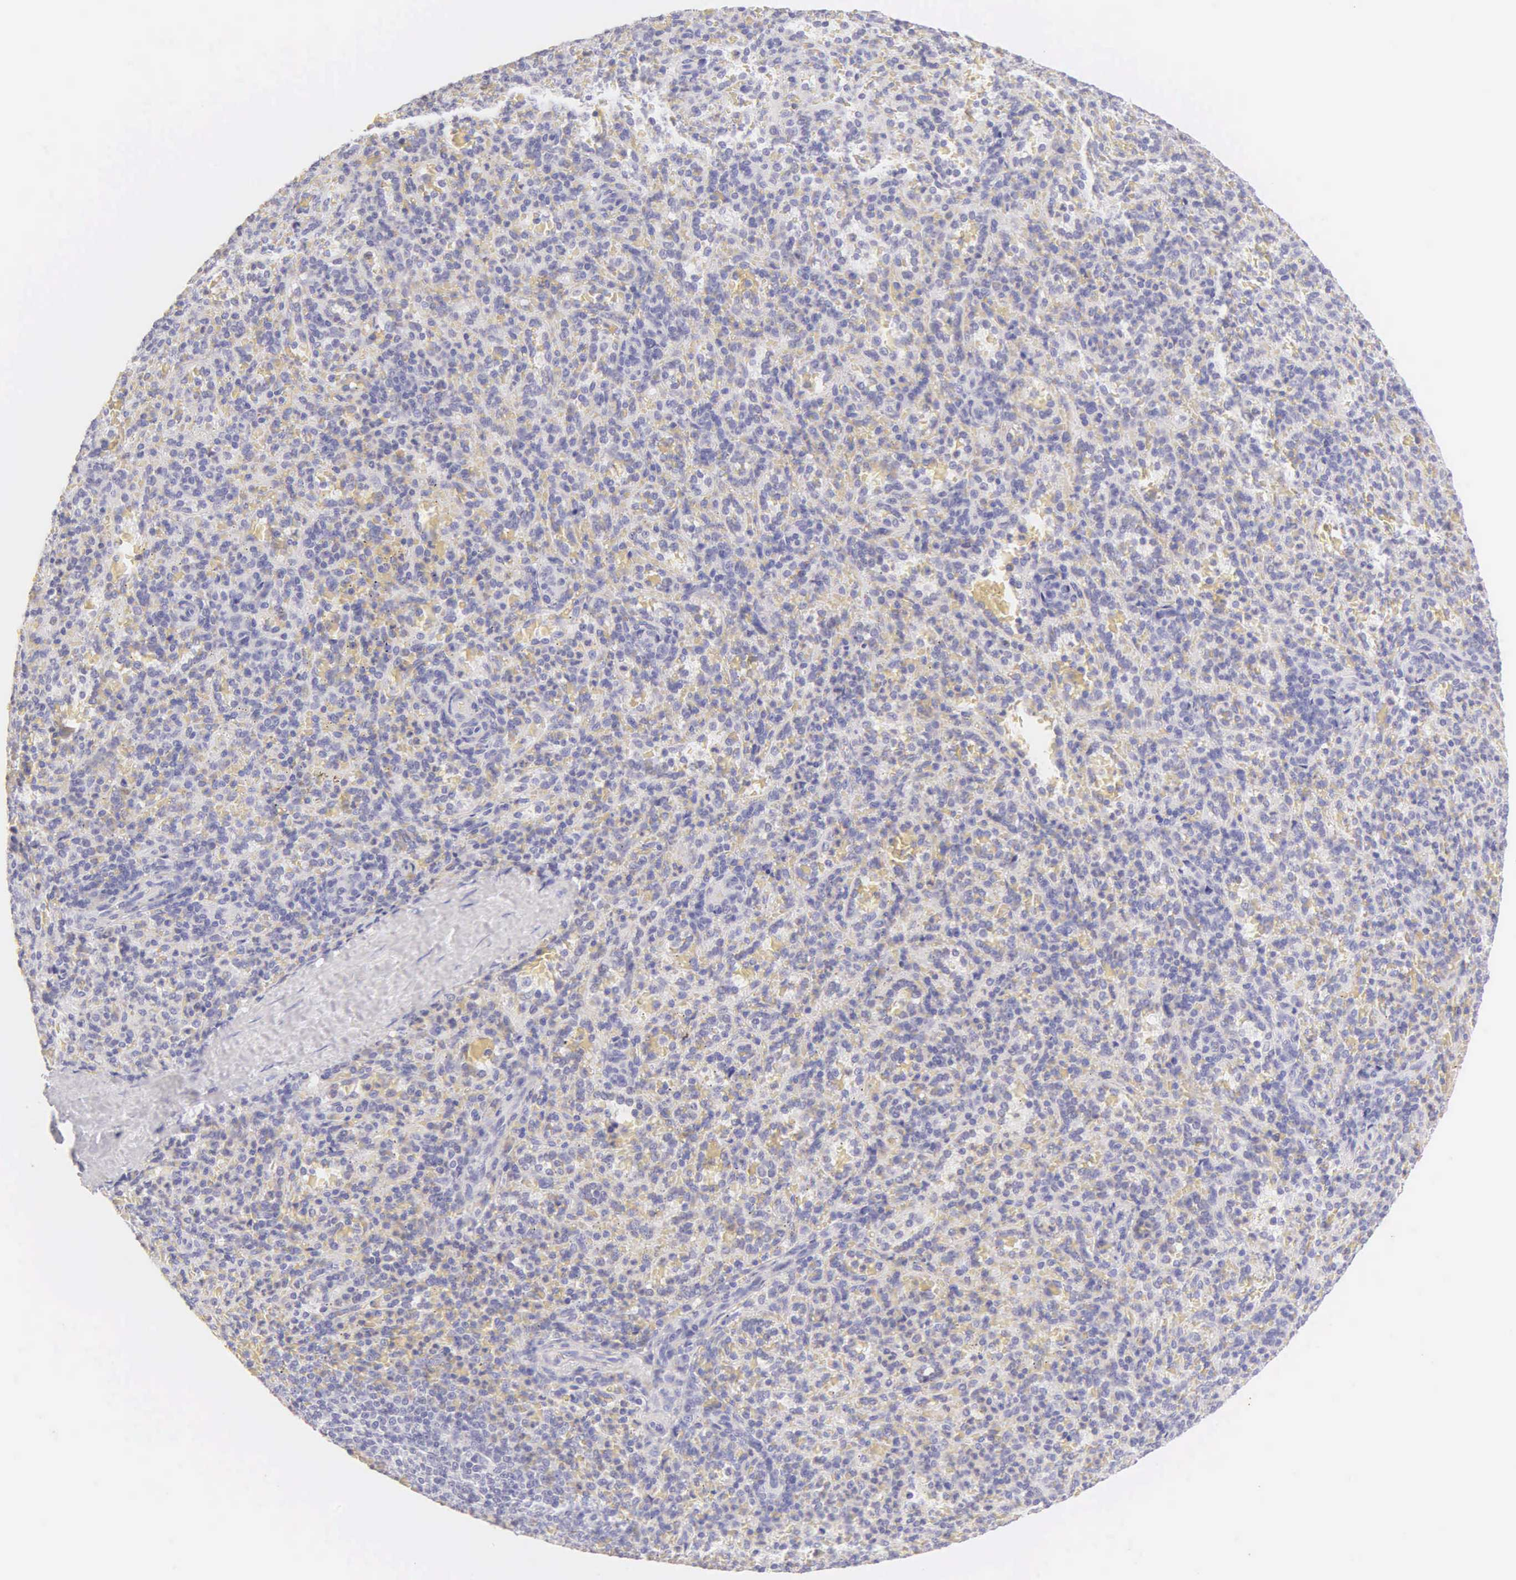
{"staining": {"intensity": "negative", "quantity": "none", "location": "none"}, "tissue": "spleen", "cell_type": "Cells in red pulp", "image_type": "normal", "snomed": [{"axis": "morphology", "description": "Normal tissue, NOS"}, {"axis": "topography", "description": "Spleen"}], "caption": "The histopathology image shows no significant staining in cells in red pulp of spleen.", "gene": "KRT14", "patient": {"sex": "female", "age": 21}}